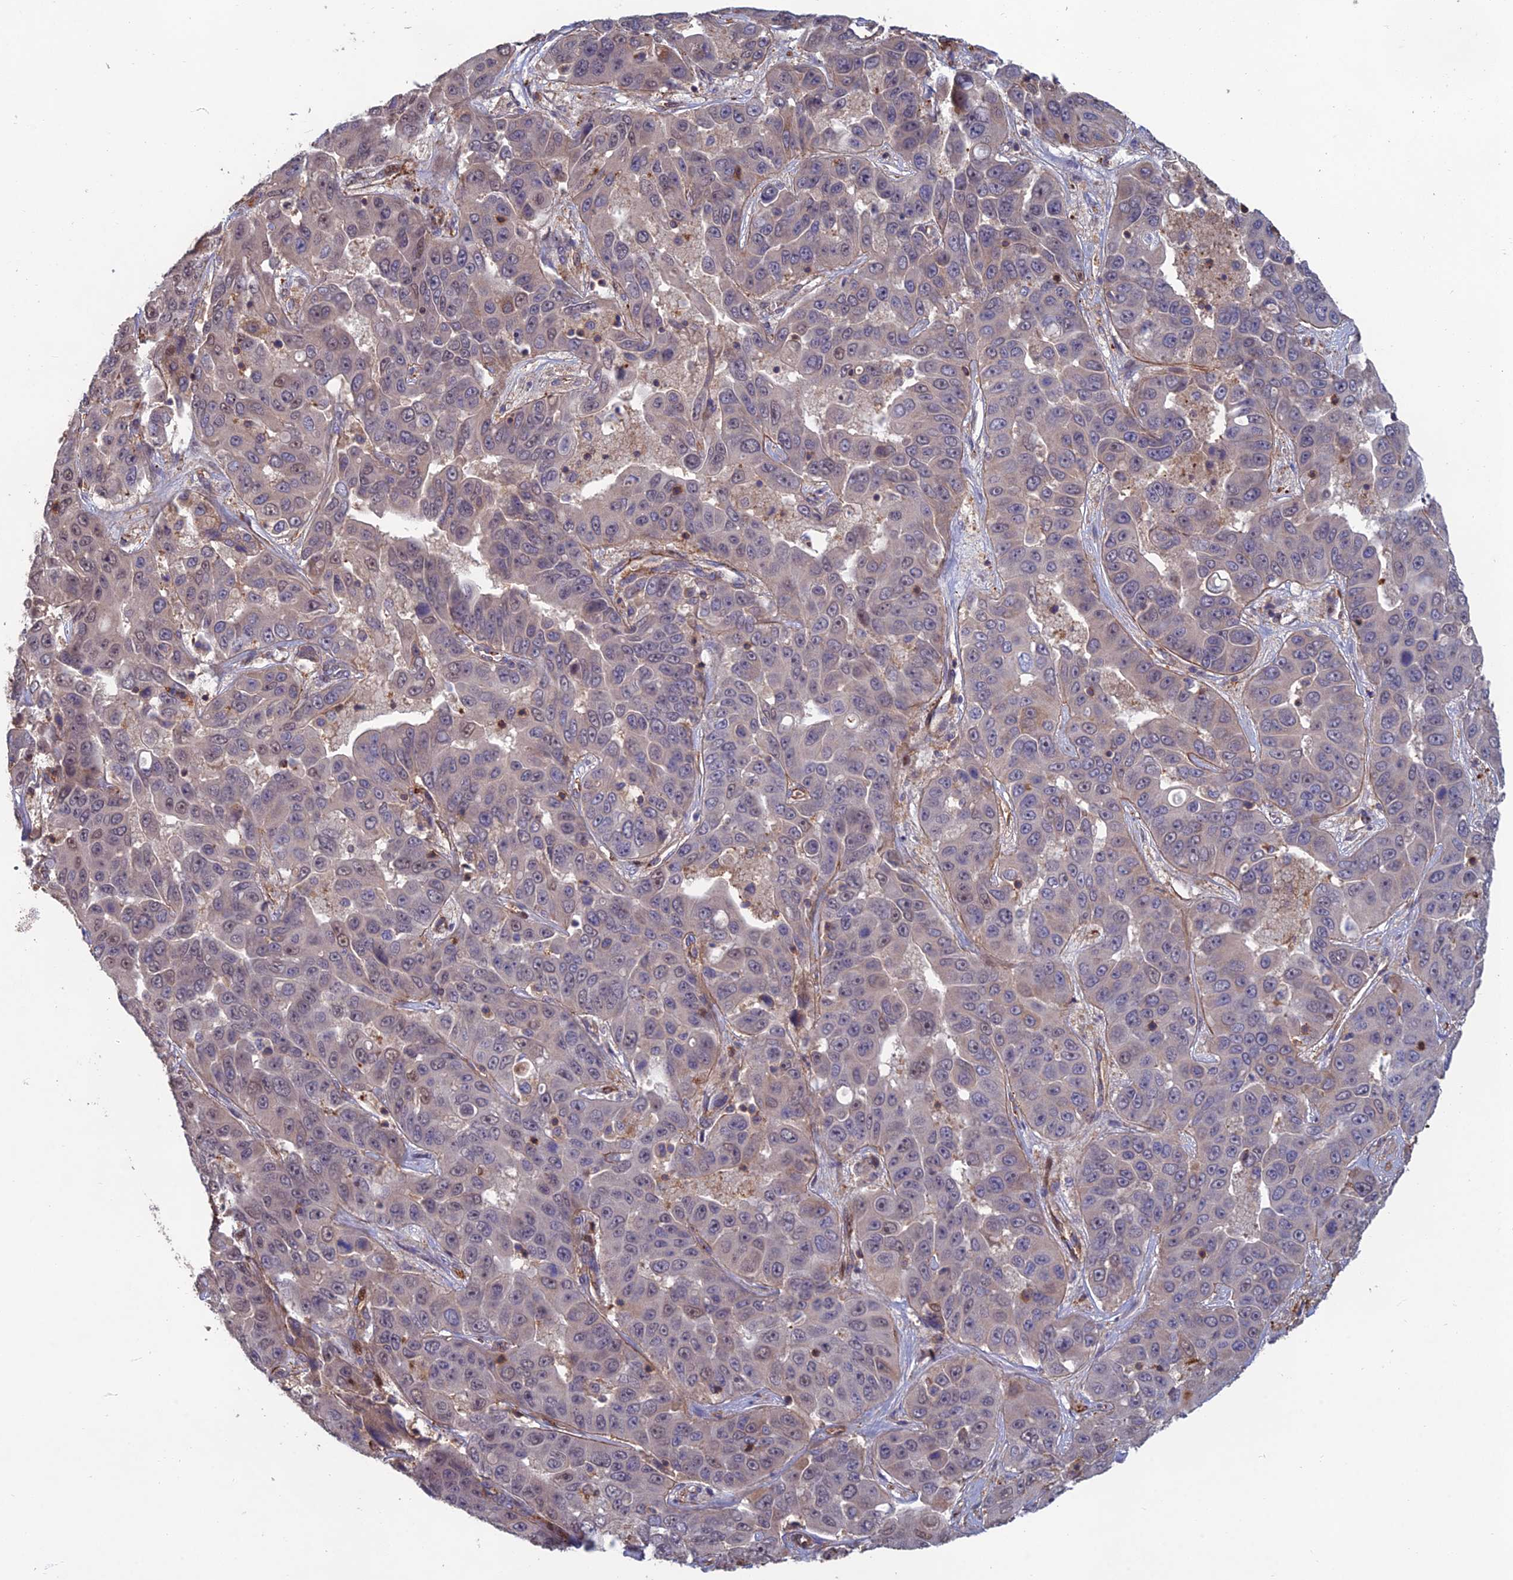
{"staining": {"intensity": "negative", "quantity": "none", "location": "none"}, "tissue": "liver cancer", "cell_type": "Tumor cells", "image_type": "cancer", "snomed": [{"axis": "morphology", "description": "Cholangiocarcinoma"}, {"axis": "topography", "description": "Liver"}], "caption": "Liver cancer was stained to show a protein in brown. There is no significant positivity in tumor cells.", "gene": "C15orf62", "patient": {"sex": "female", "age": 52}}